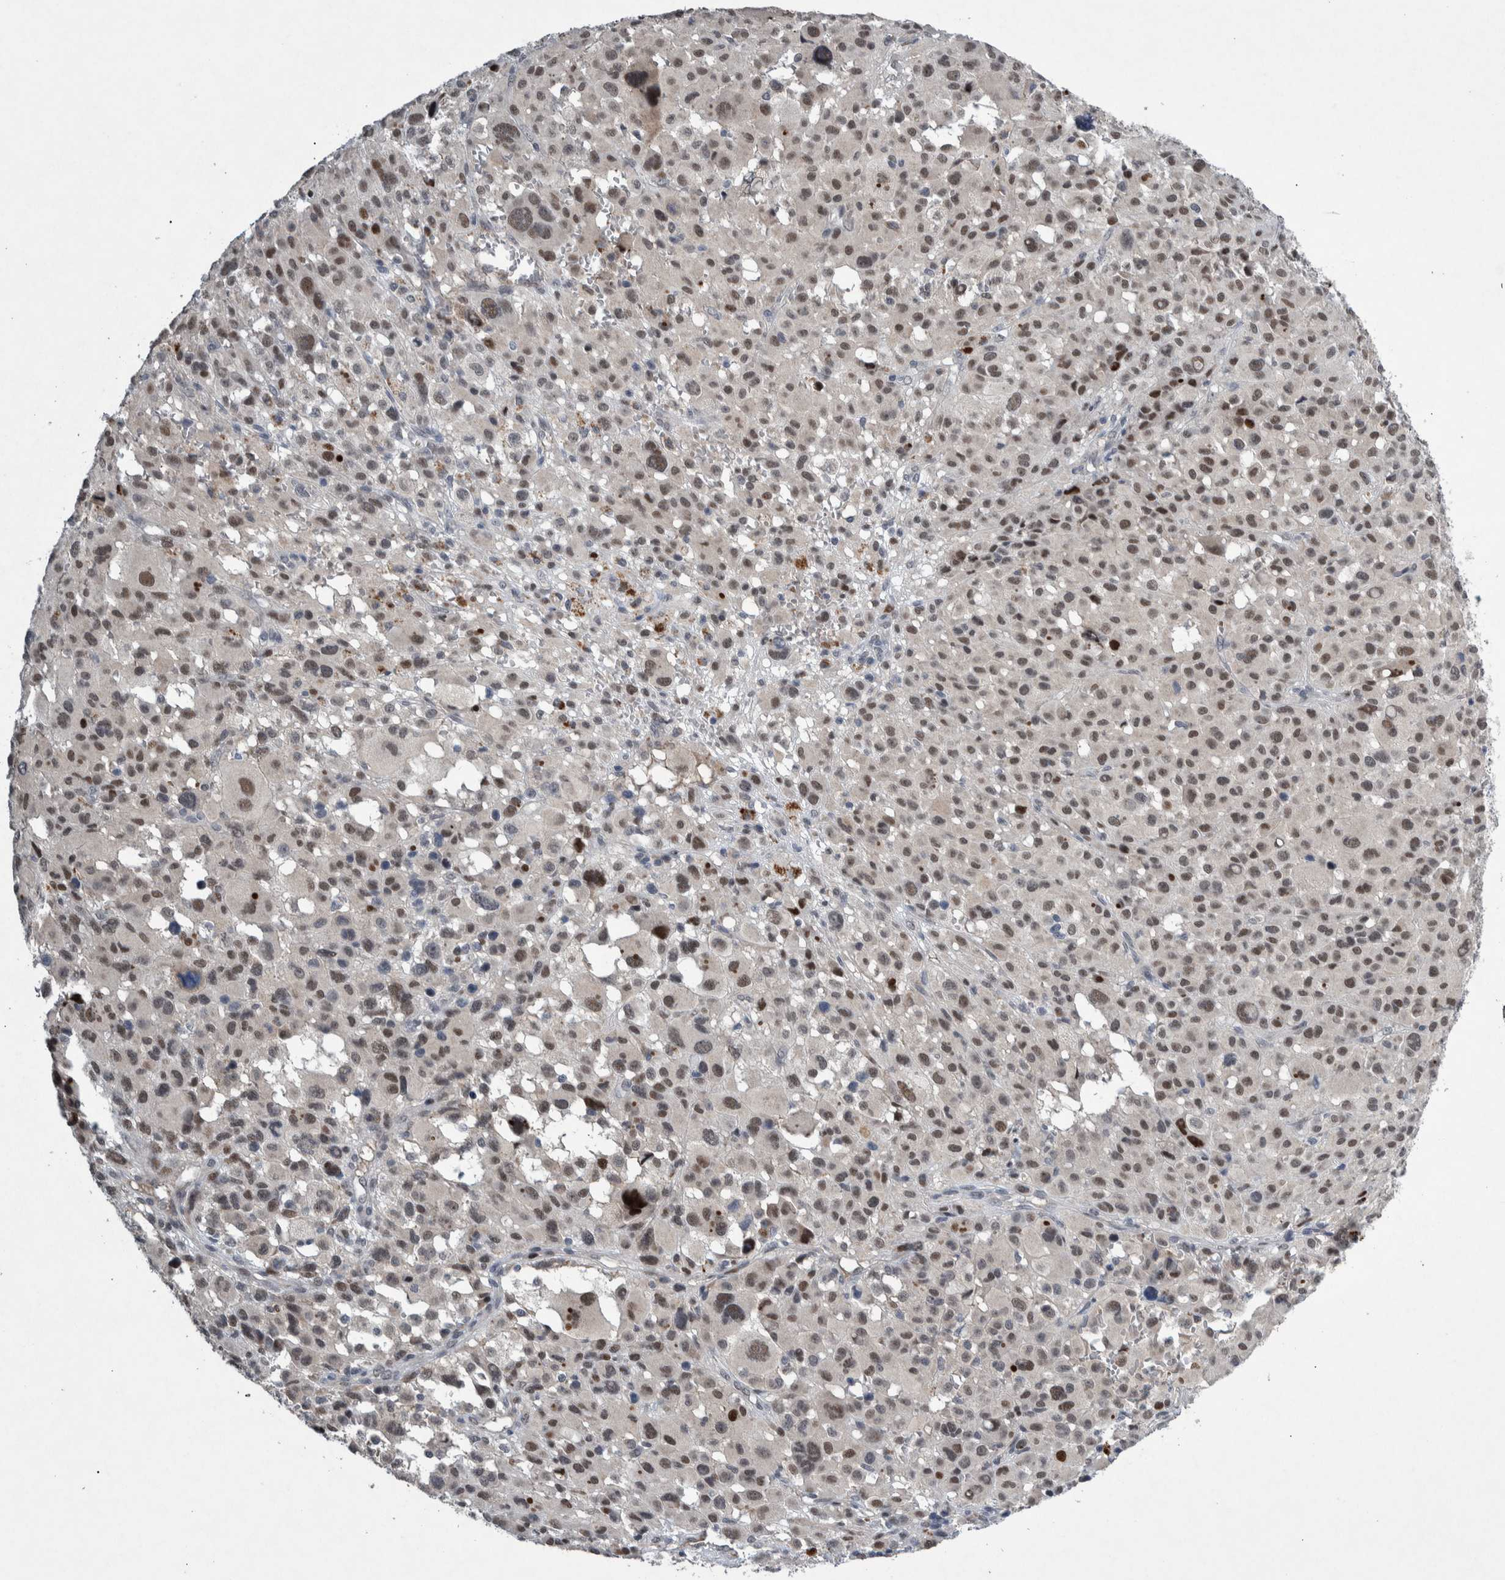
{"staining": {"intensity": "weak", "quantity": ">75%", "location": "nuclear"}, "tissue": "melanoma", "cell_type": "Tumor cells", "image_type": "cancer", "snomed": [{"axis": "morphology", "description": "Malignant melanoma, Metastatic site"}, {"axis": "topography", "description": "Skin"}], "caption": "Approximately >75% of tumor cells in human malignant melanoma (metastatic site) display weak nuclear protein positivity as visualized by brown immunohistochemical staining.", "gene": "ESRP1", "patient": {"sex": "female", "age": 74}}